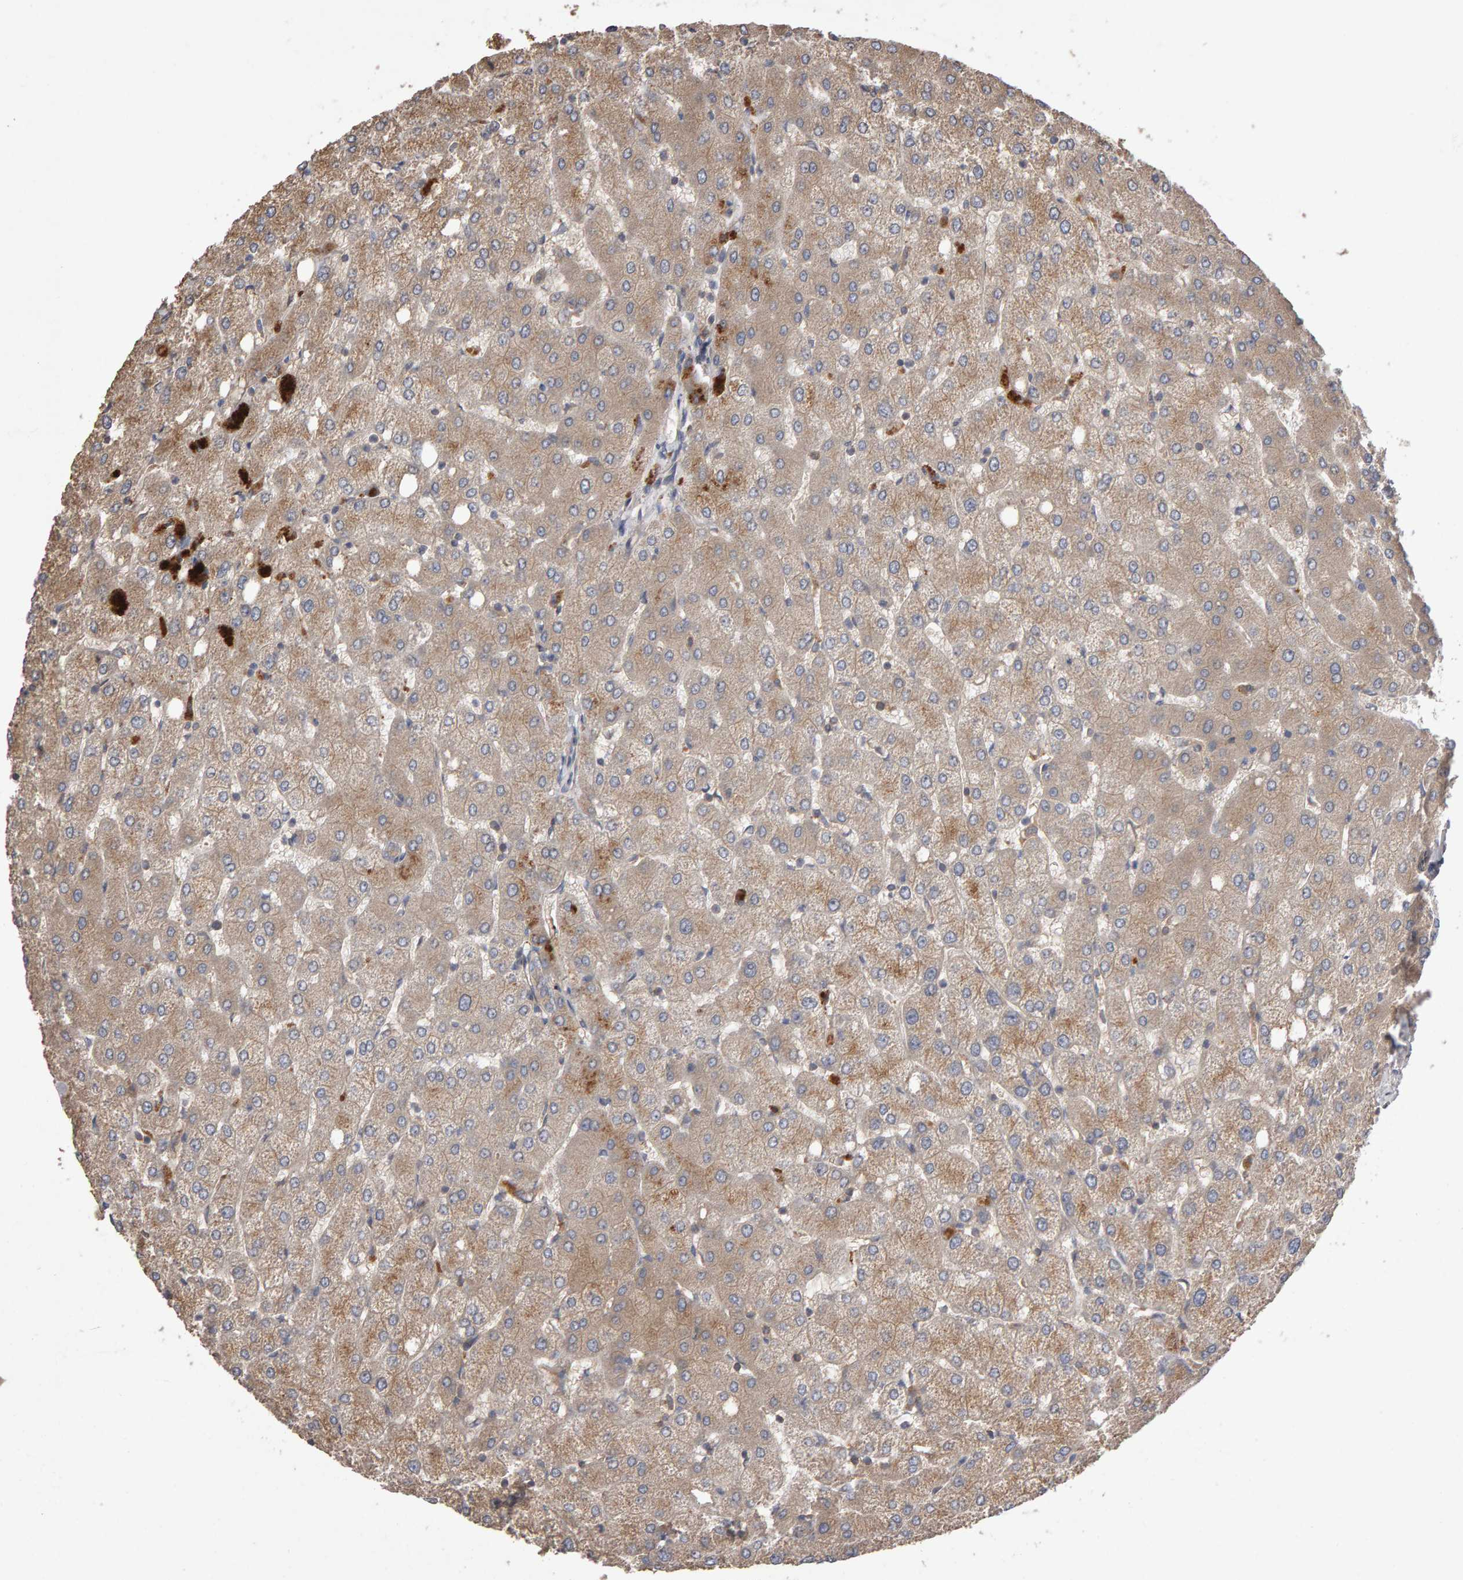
{"staining": {"intensity": "weak", "quantity": "<25%", "location": "cytoplasmic/membranous"}, "tissue": "liver", "cell_type": "Cholangiocytes", "image_type": "normal", "snomed": [{"axis": "morphology", "description": "Normal tissue, NOS"}, {"axis": "topography", "description": "Liver"}], "caption": "Human liver stained for a protein using immunohistochemistry reveals no positivity in cholangiocytes.", "gene": "PGS1", "patient": {"sex": "female", "age": 54}}